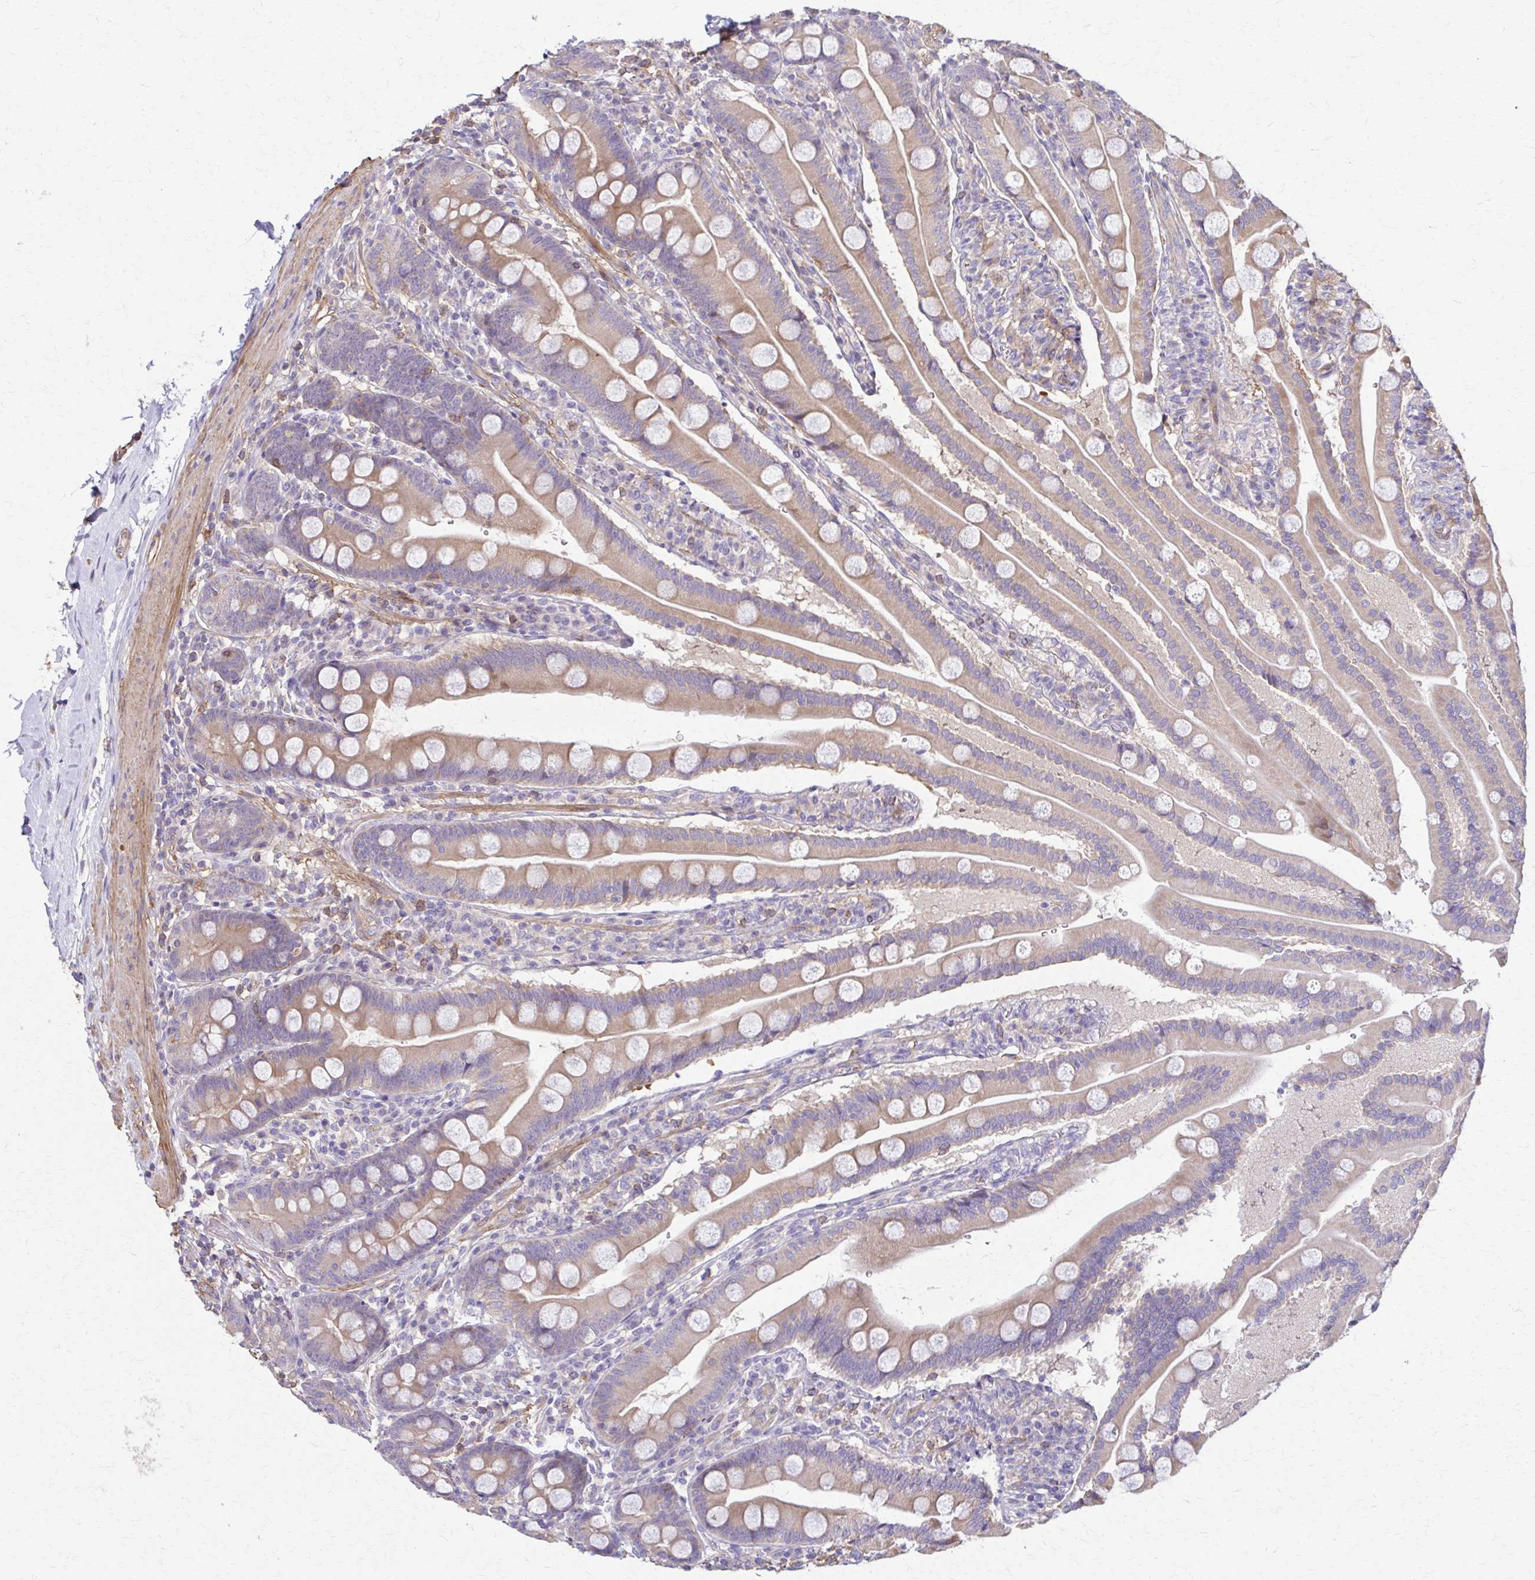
{"staining": {"intensity": "weak", "quantity": "25%-75%", "location": "cytoplasmic/membranous"}, "tissue": "duodenum", "cell_type": "Glandular cells", "image_type": "normal", "snomed": [{"axis": "morphology", "description": "Normal tissue, NOS"}, {"axis": "topography", "description": "Duodenum"}], "caption": "Approximately 25%-75% of glandular cells in unremarkable duodenum demonstrate weak cytoplasmic/membranous protein positivity as visualized by brown immunohistochemical staining.", "gene": "DSP", "patient": {"sex": "female", "age": 67}}